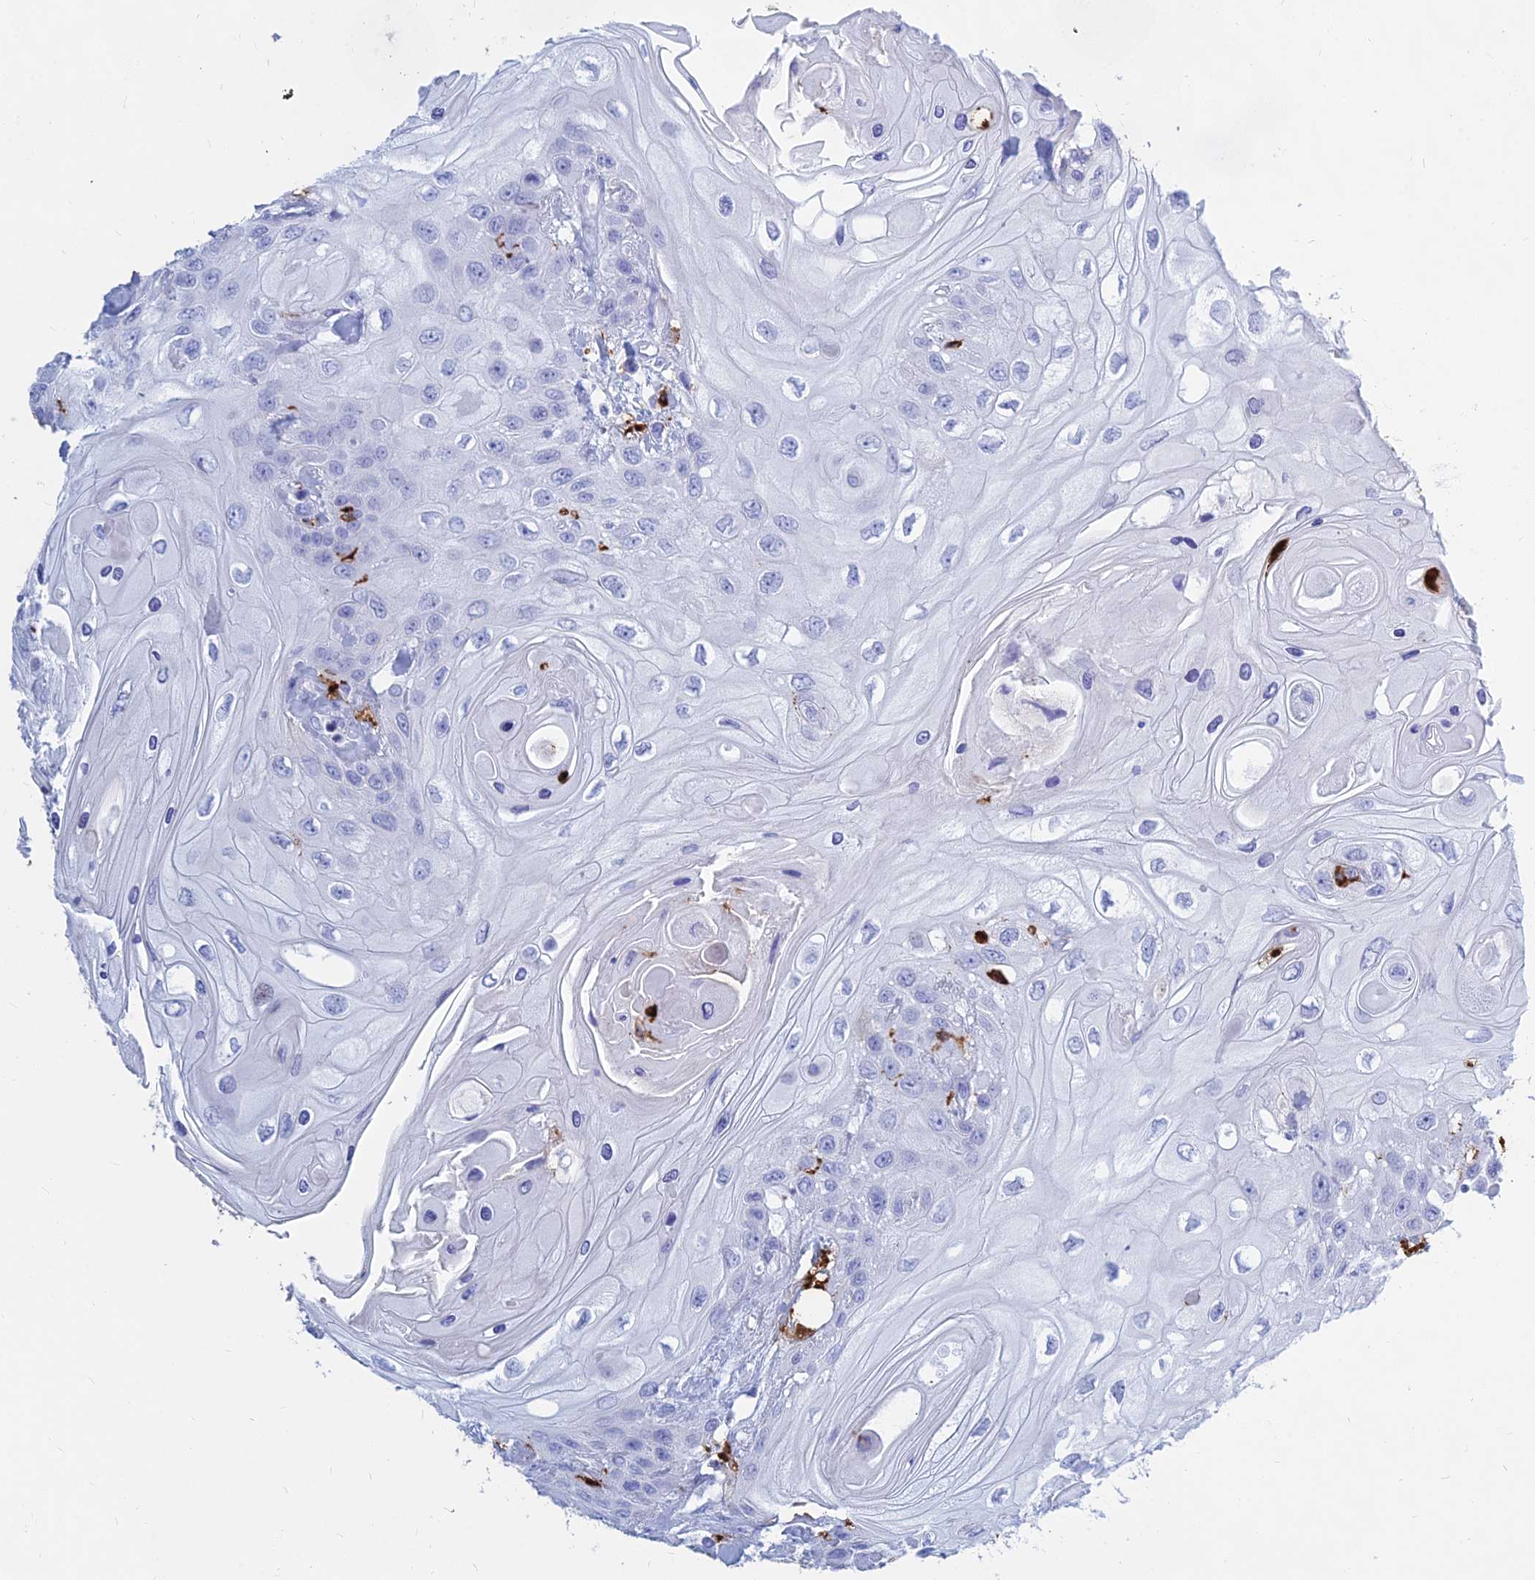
{"staining": {"intensity": "negative", "quantity": "none", "location": "none"}, "tissue": "head and neck cancer", "cell_type": "Tumor cells", "image_type": "cancer", "snomed": [{"axis": "morphology", "description": "Squamous cell carcinoma, NOS"}, {"axis": "topography", "description": "Head-Neck"}], "caption": "IHC micrograph of human head and neck cancer stained for a protein (brown), which exhibits no expression in tumor cells.", "gene": "HLA-DRB1", "patient": {"sex": "female", "age": 43}}